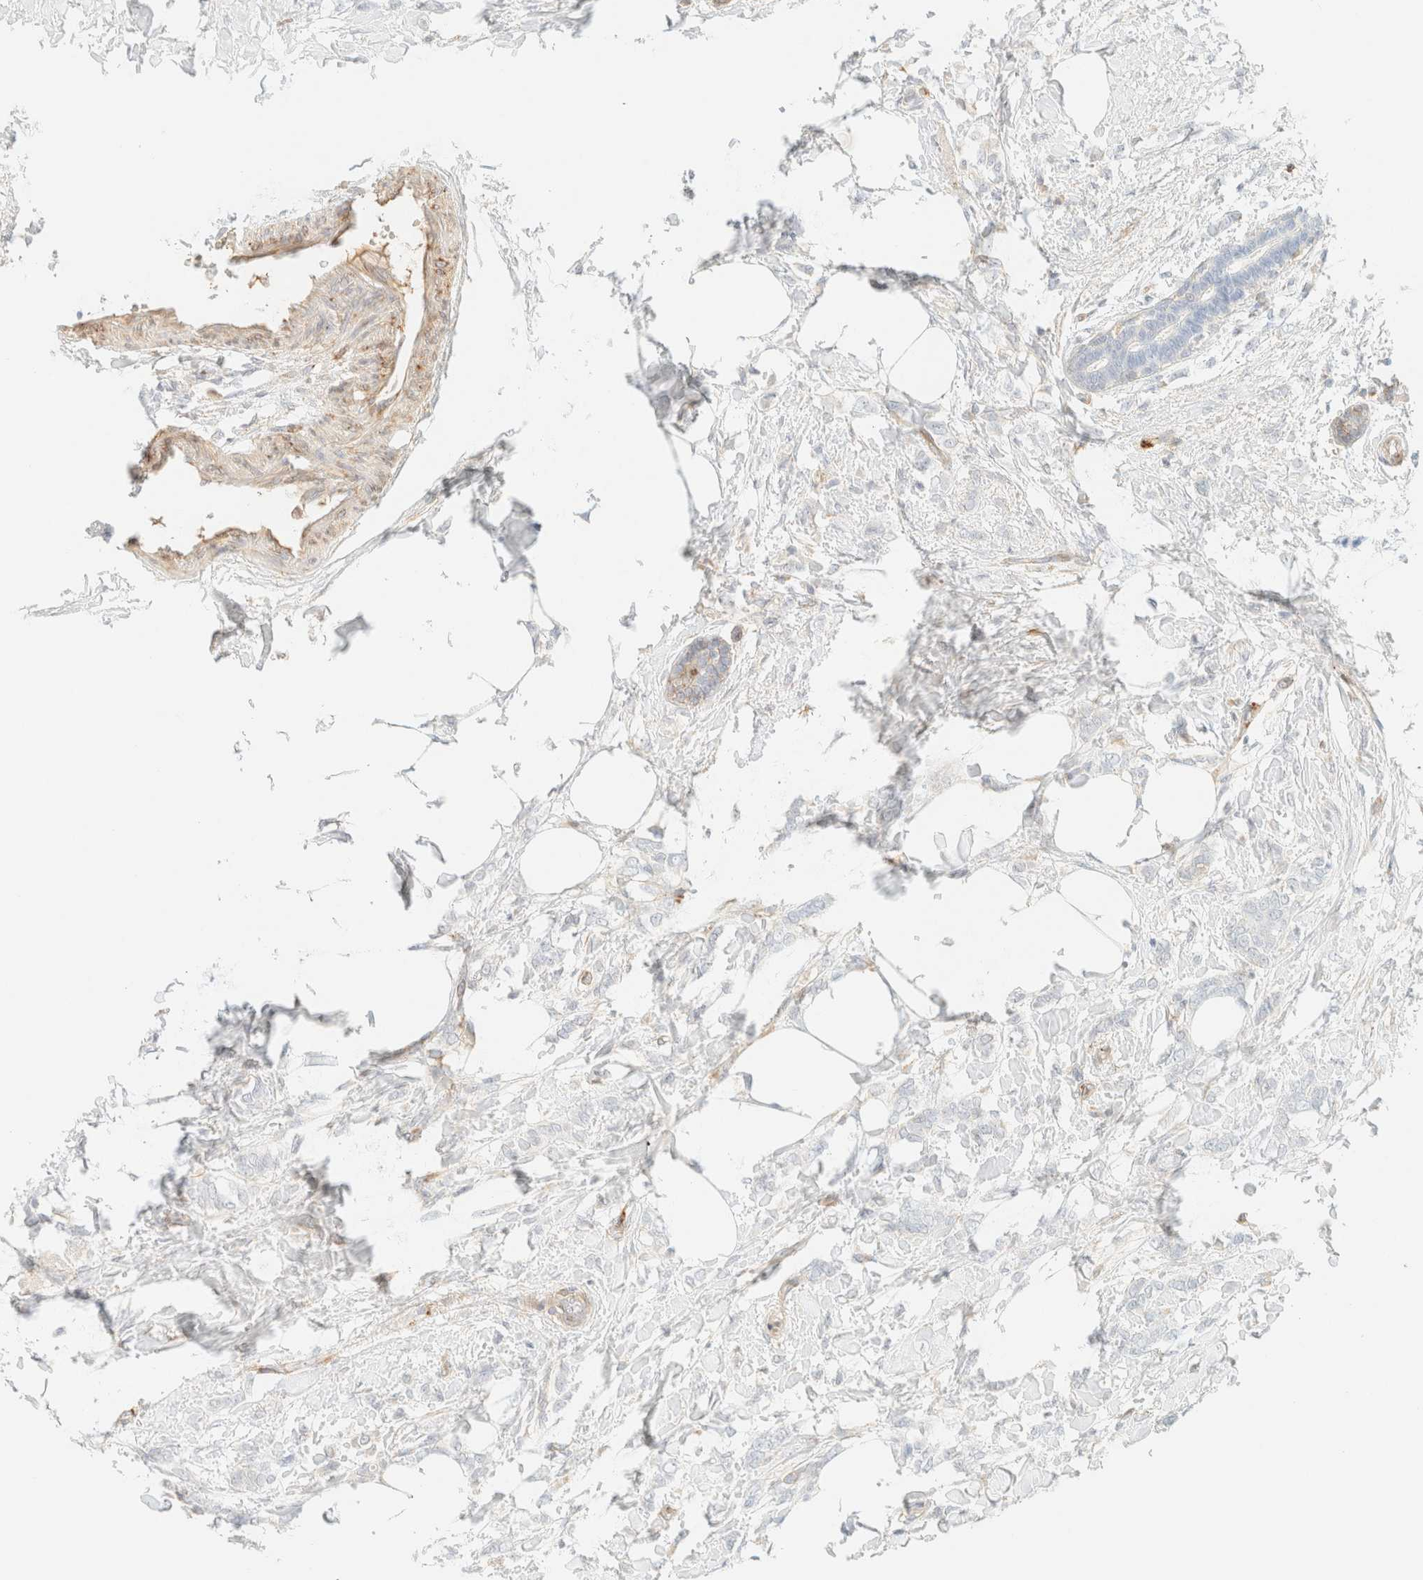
{"staining": {"intensity": "negative", "quantity": "none", "location": "none"}, "tissue": "breast cancer", "cell_type": "Tumor cells", "image_type": "cancer", "snomed": [{"axis": "morphology", "description": "Lobular carcinoma, in situ"}, {"axis": "morphology", "description": "Lobular carcinoma"}, {"axis": "topography", "description": "Breast"}], "caption": "DAB immunohistochemical staining of lobular carcinoma (breast) shows no significant positivity in tumor cells.", "gene": "SPARCL1", "patient": {"sex": "female", "age": 41}}